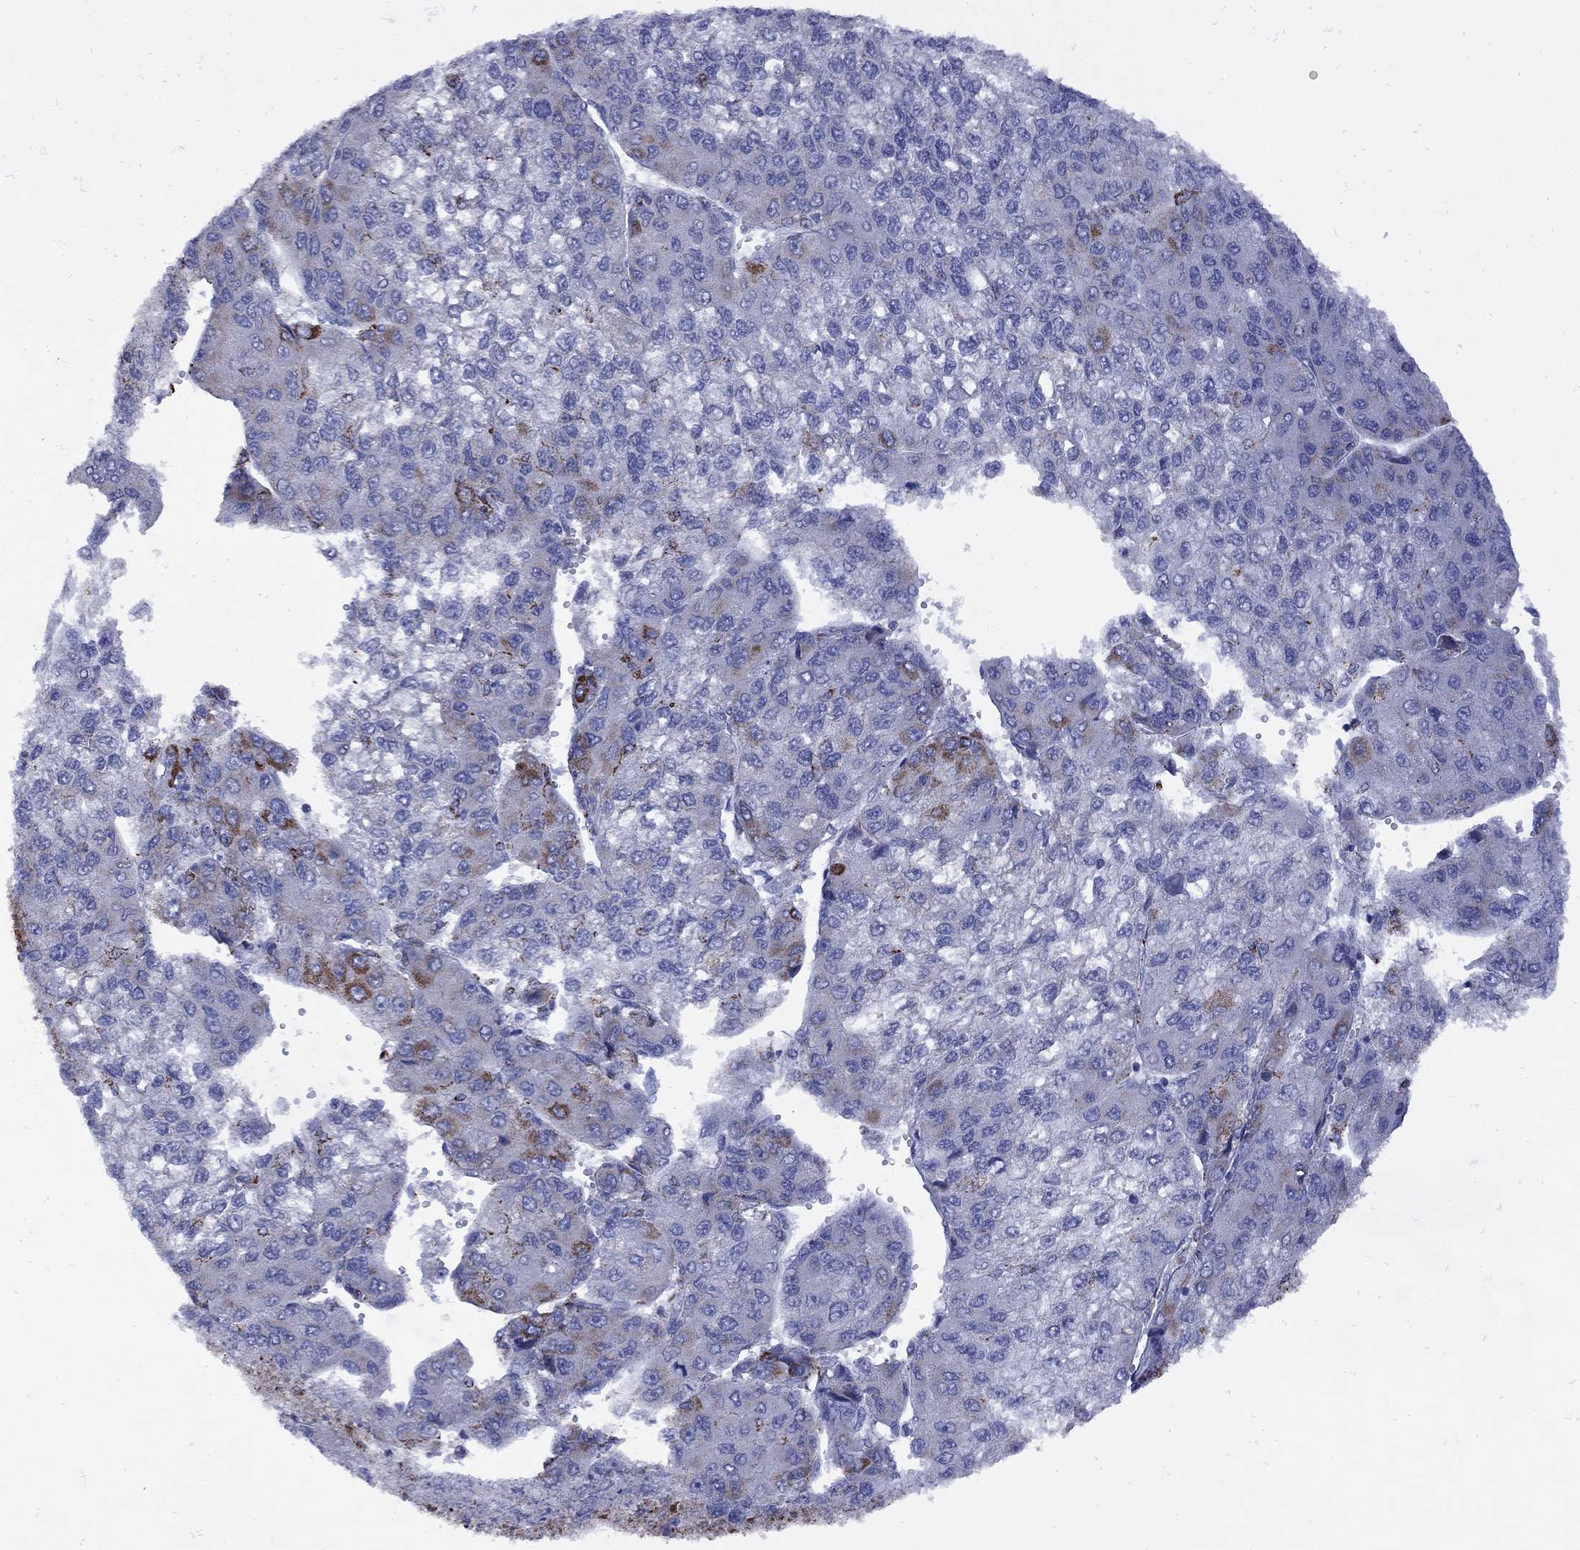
{"staining": {"intensity": "strong", "quantity": "<25%", "location": "cytoplasmic/membranous"}, "tissue": "liver cancer", "cell_type": "Tumor cells", "image_type": "cancer", "snomed": [{"axis": "morphology", "description": "Carcinoma, Hepatocellular, NOS"}, {"axis": "topography", "description": "Liver"}], "caption": "IHC (DAB (3,3'-diaminobenzidine)) staining of hepatocellular carcinoma (liver) demonstrates strong cytoplasmic/membranous protein positivity in about <25% of tumor cells.", "gene": "SESTD1", "patient": {"sex": "female", "age": 66}}